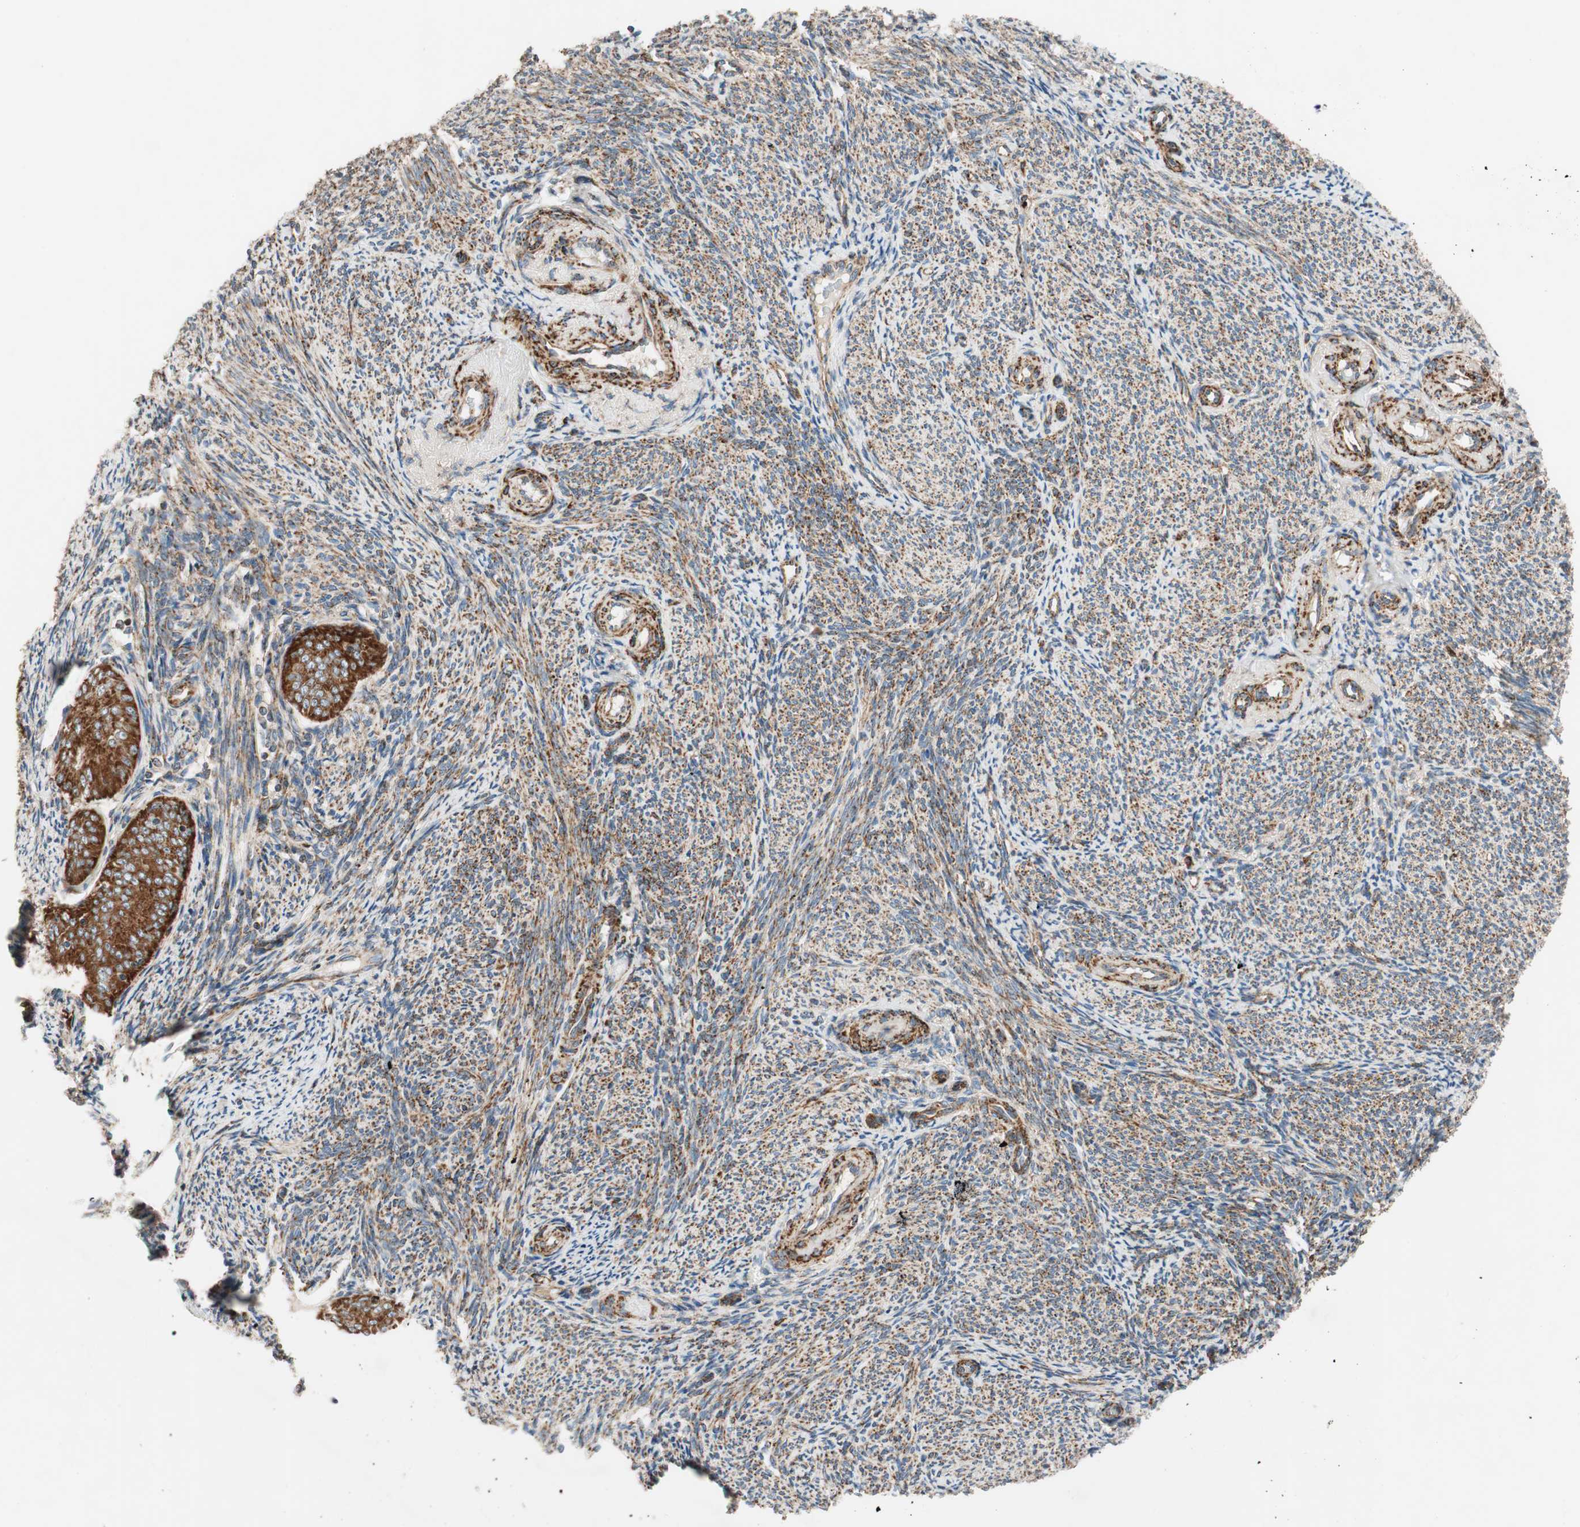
{"staining": {"intensity": "strong", "quantity": ">75%", "location": "cytoplasmic/membranous"}, "tissue": "endometrial cancer", "cell_type": "Tumor cells", "image_type": "cancer", "snomed": [{"axis": "morphology", "description": "Adenocarcinoma, NOS"}, {"axis": "topography", "description": "Endometrium"}], "caption": "IHC staining of endometrial adenocarcinoma, which demonstrates high levels of strong cytoplasmic/membranous positivity in about >75% of tumor cells indicating strong cytoplasmic/membranous protein staining. The staining was performed using DAB (3,3'-diaminobenzidine) (brown) for protein detection and nuclei were counterstained in hematoxylin (blue).", "gene": "AKAP1", "patient": {"sex": "female", "age": 63}}